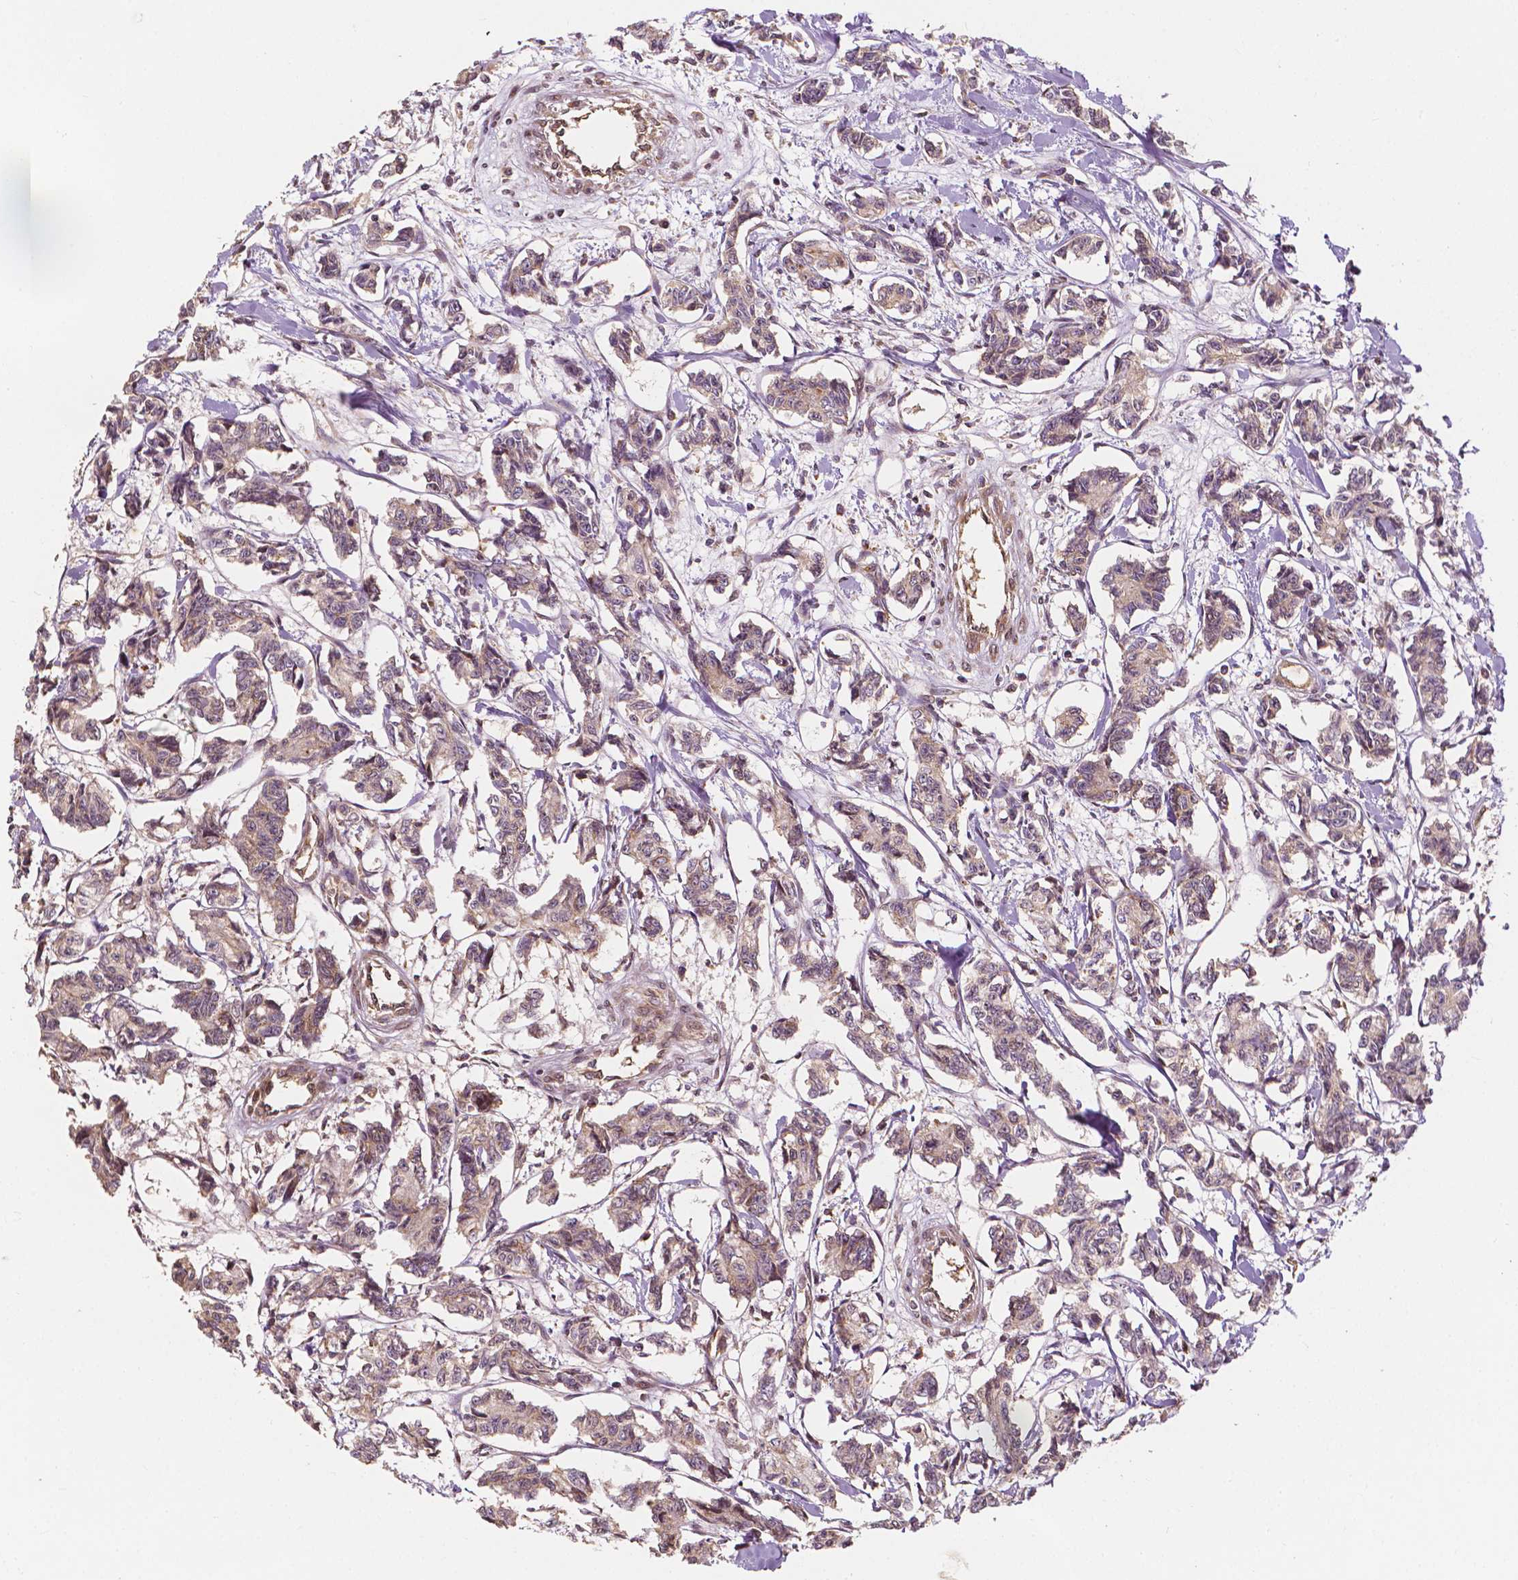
{"staining": {"intensity": "weak", "quantity": ">75%", "location": "cytoplasmic/membranous"}, "tissue": "carcinoid", "cell_type": "Tumor cells", "image_type": "cancer", "snomed": [{"axis": "morphology", "description": "Carcinoid, malignant, NOS"}, {"axis": "topography", "description": "Kidney"}], "caption": "Malignant carcinoid stained for a protein (brown) exhibits weak cytoplasmic/membranous positive staining in approximately >75% of tumor cells.", "gene": "G3BP1", "patient": {"sex": "female", "age": 41}}